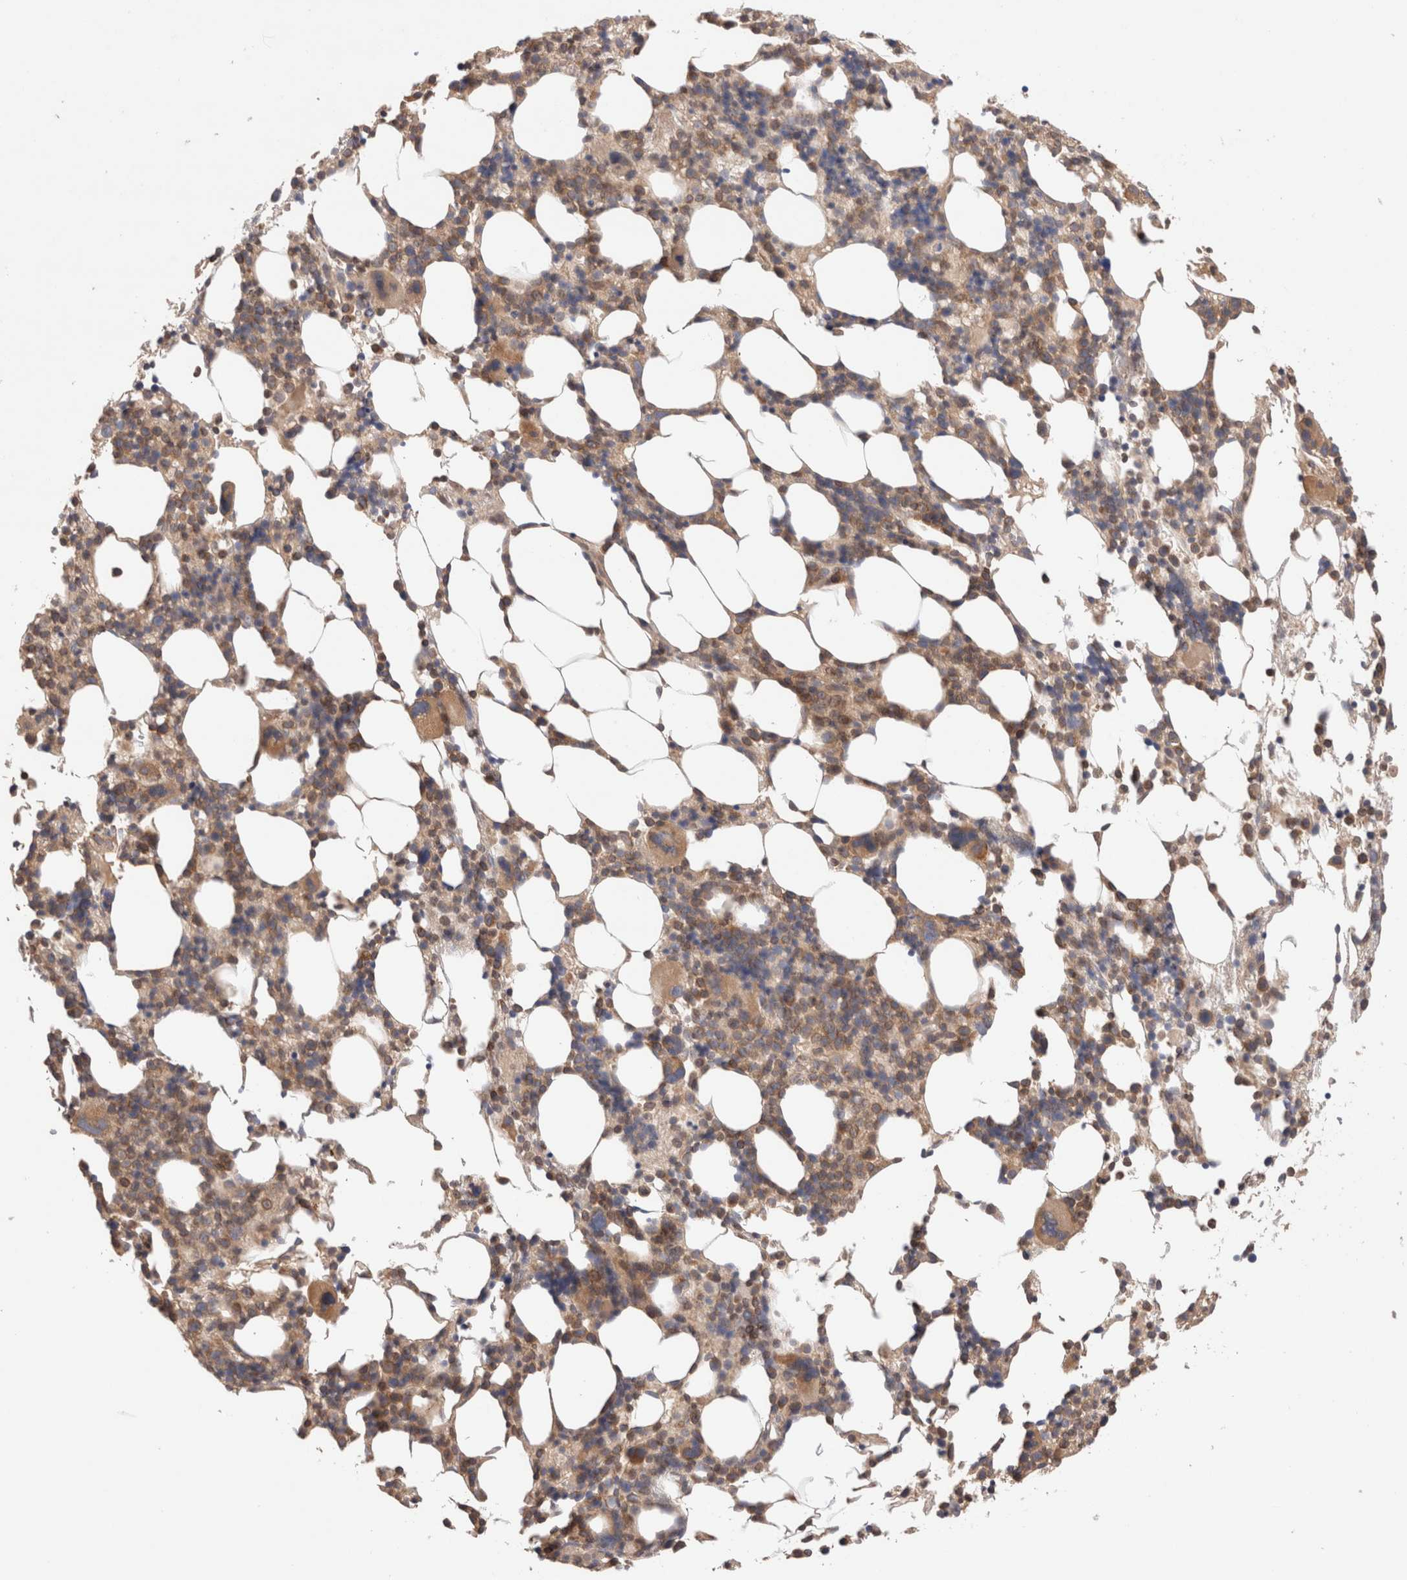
{"staining": {"intensity": "moderate", "quantity": "25%-75%", "location": "cytoplasmic/membranous"}, "tissue": "bone marrow", "cell_type": "Hematopoietic cells", "image_type": "normal", "snomed": [{"axis": "morphology", "description": "Normal tissue, NOS"}, {"axis": "morphology", "description": "Inflammation, NOS"}, {"axis": "topography", "description": "Bone marrow"}], "caption": "The photomicrograph demonstrates a brown stain indicating the presence of a protein in the cytoplasmic/membranous of hematopoietic cells in bone marrow.", "gene": "SIKE1", "patient": {"sex": "male", "age": 55}}